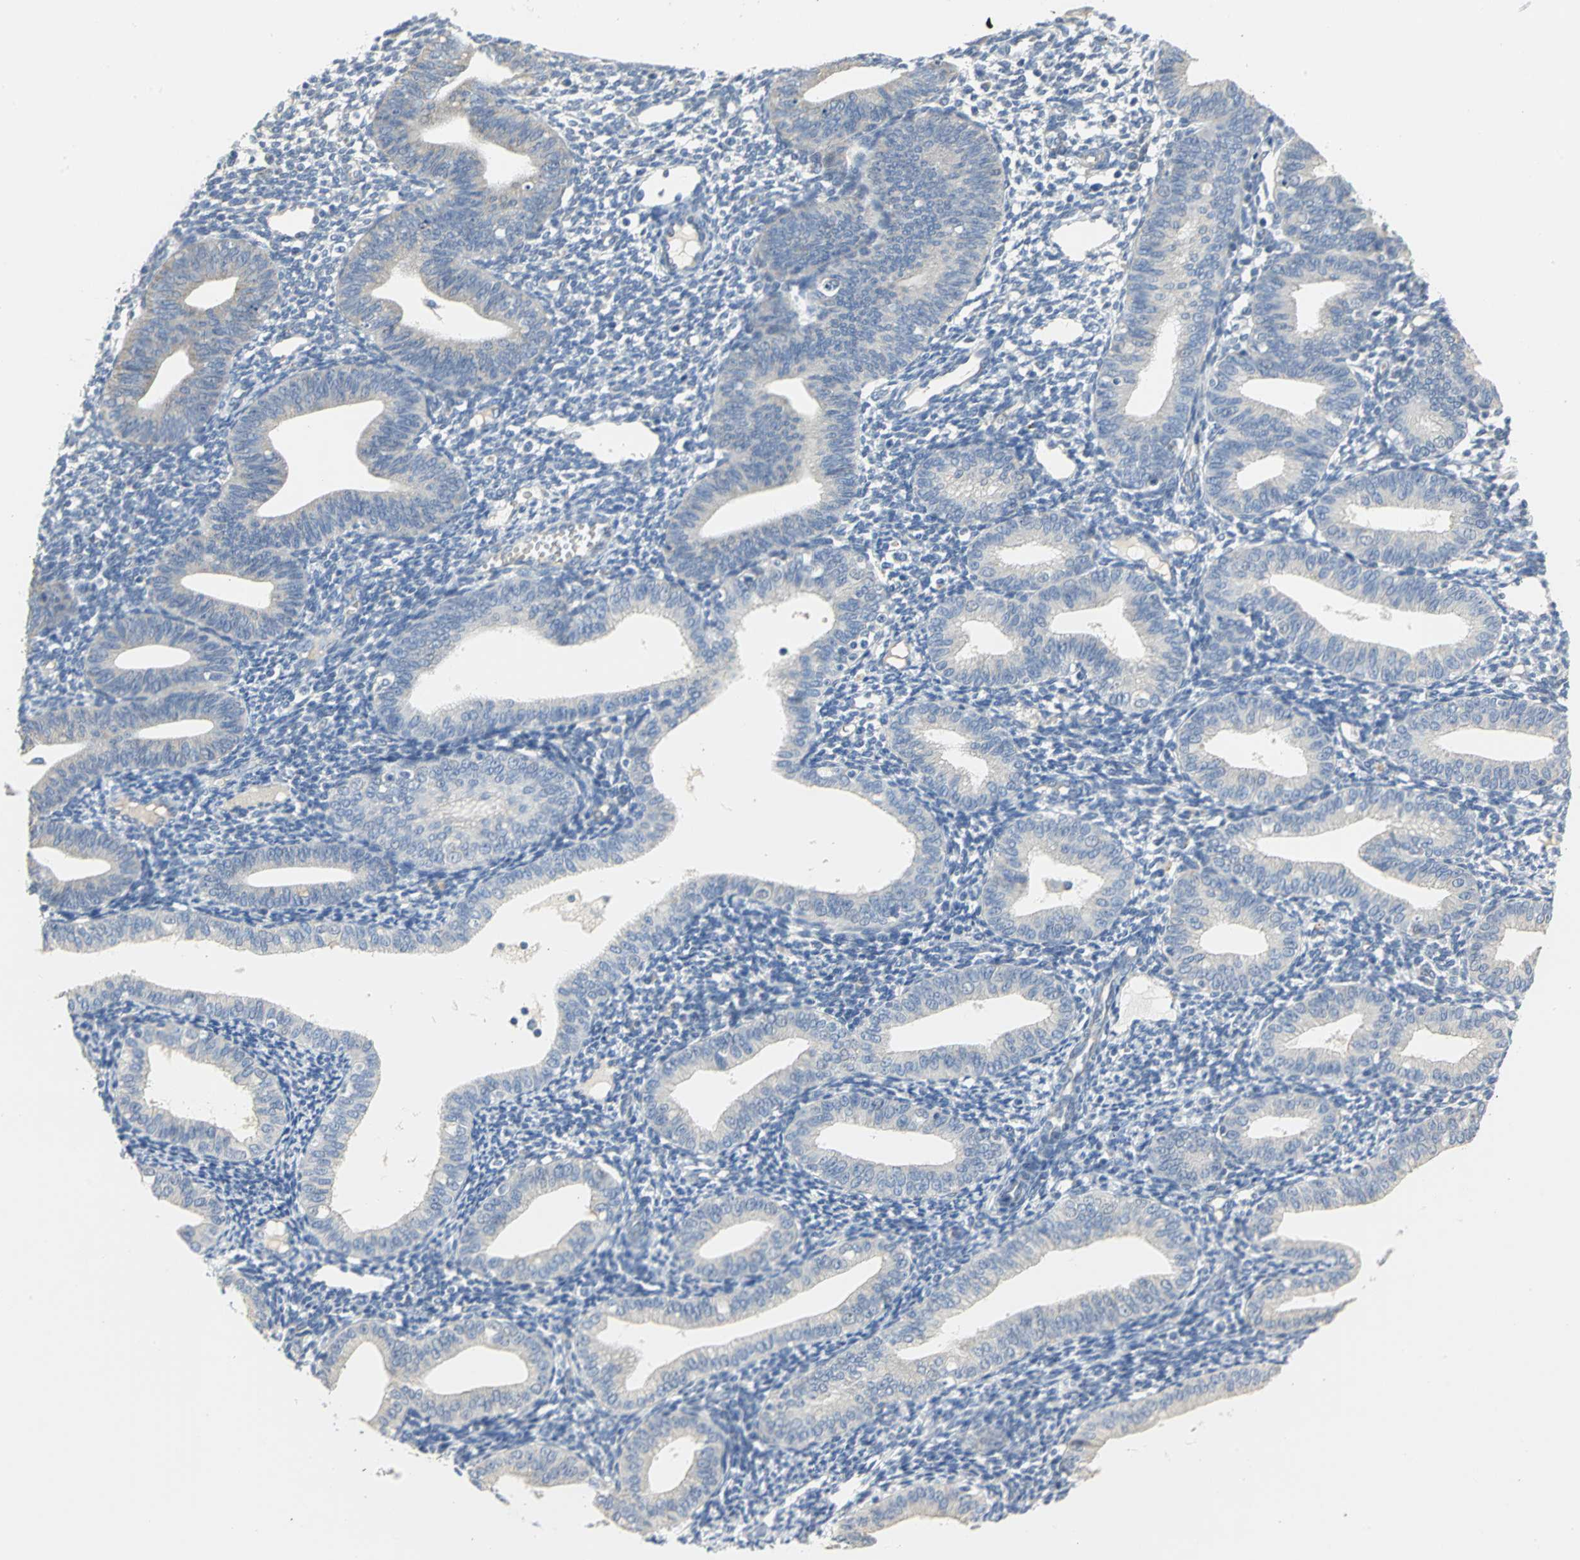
{"staining": {"intensity": "negative", "quantity": "none", "location": "none"}, "tissue": "endometrium", "cell_type": "Cells in endometrial stroma", "image_type": "normal", "snomed": [{"axis": "morphology", "description": "Normal tissue, NOS"}, {"axis": "topography", "description": "Endometrium"}], "caption": "Immunohistochemistry histopathology image of normal endometrium: human endometrium stained with DAB shows no significant protein positivity in cells in endometrial stroma. The staining is performed using DAB (3,3'-diaminobenzidine) brown chromogen with nuclei counter-stained in using hematoxylin.", "gene": "HTR1F", "patient": {"sex": "female", "age": 61}}